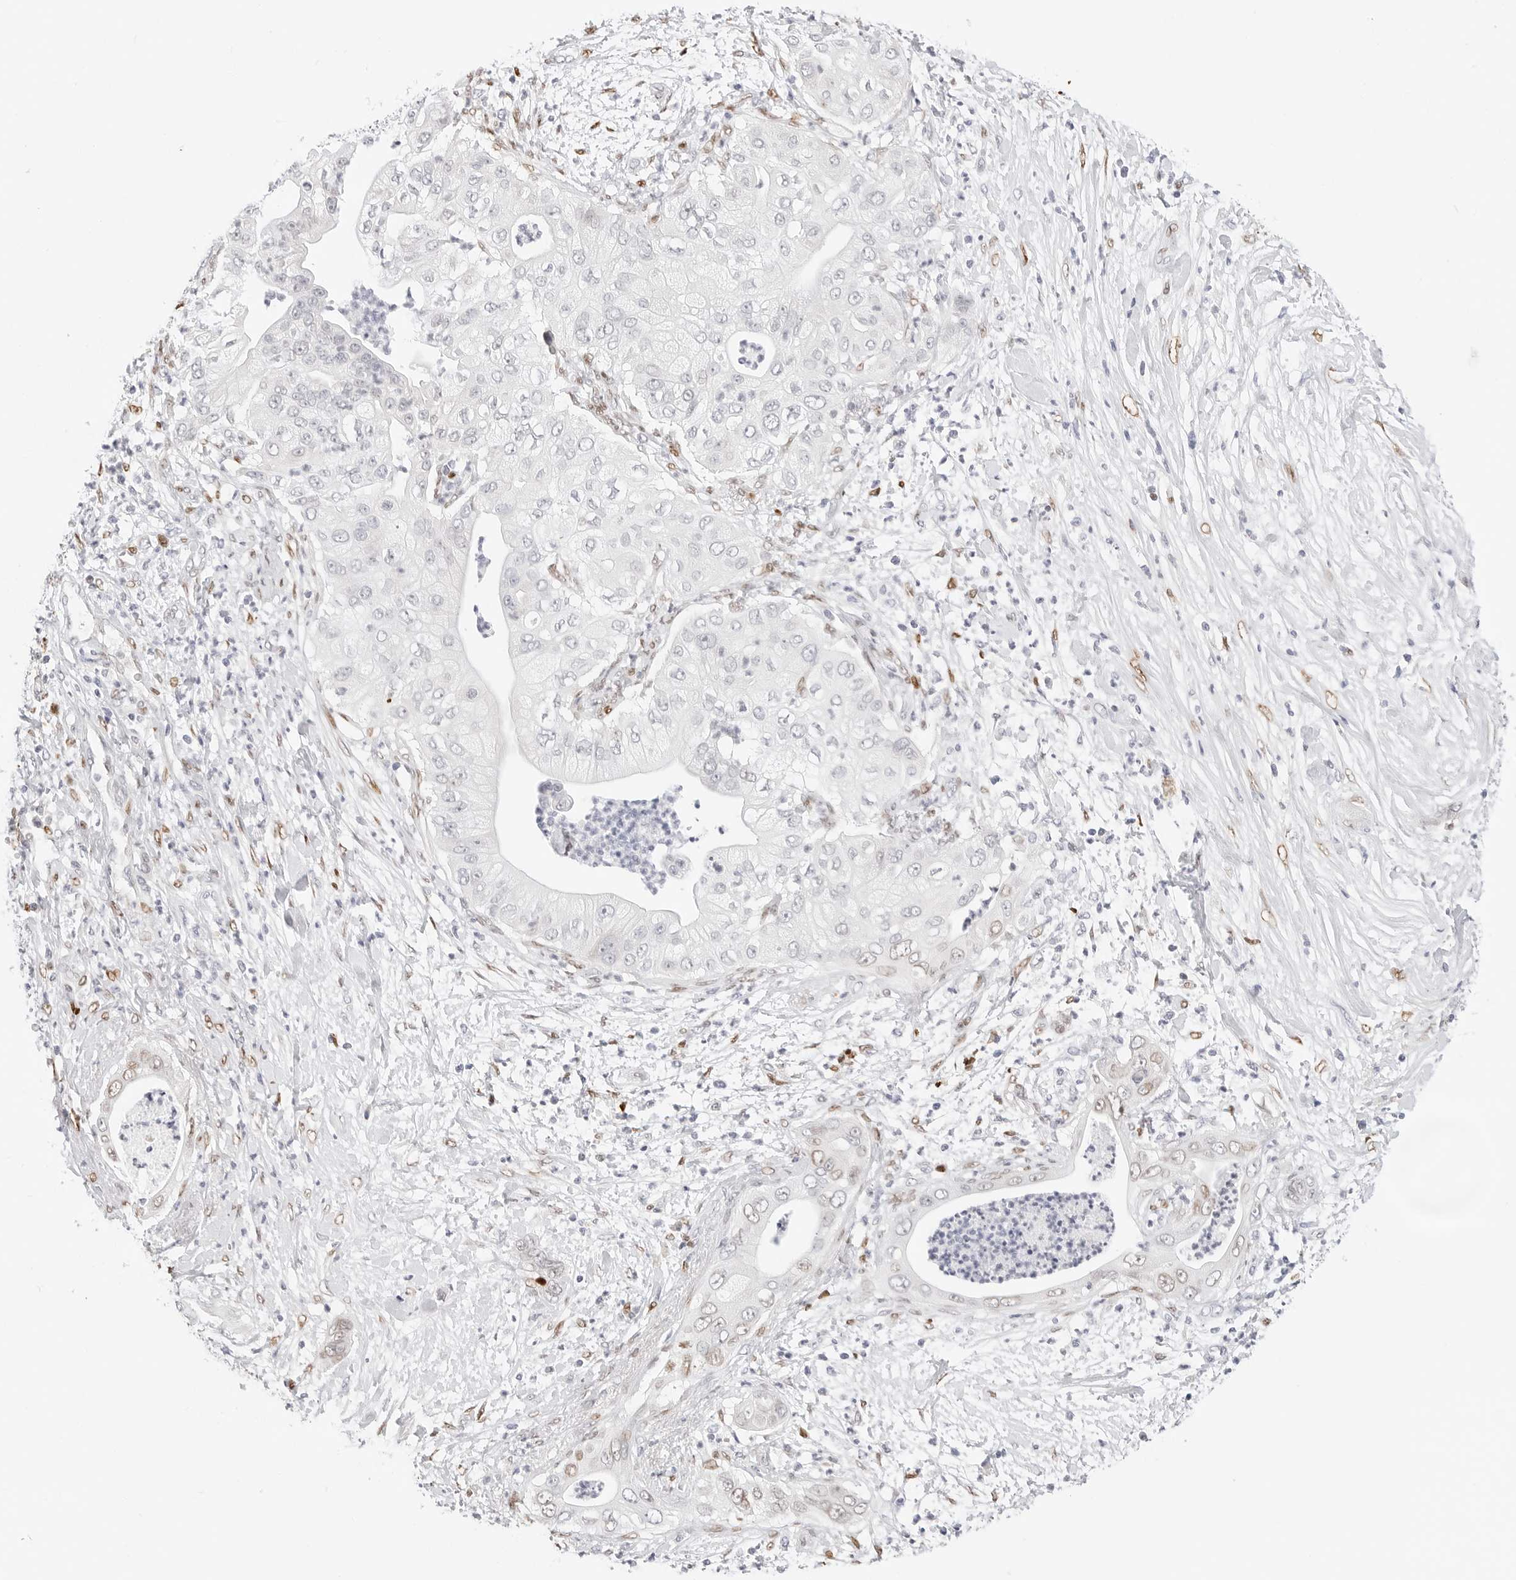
{"staining": {"intensity": "weak", "quantity": "<25%", "location": "nuclear"}, "tissue": "pancreatic cancer", "cell_type": "Tumor cells", "image_type": "cancer", "snomed": [{"axis": "morphology", "description": "Adenocarcinoma, NOS"}, {"axis": "topography", "description": "Pancreas"}], "caption": "The histopathology image demonstrates no significant expression in tumor cells of pancreatic adenocarcinoma.", "gene": "SPIDR", "patient": {"sex": "female", "age": 78}}